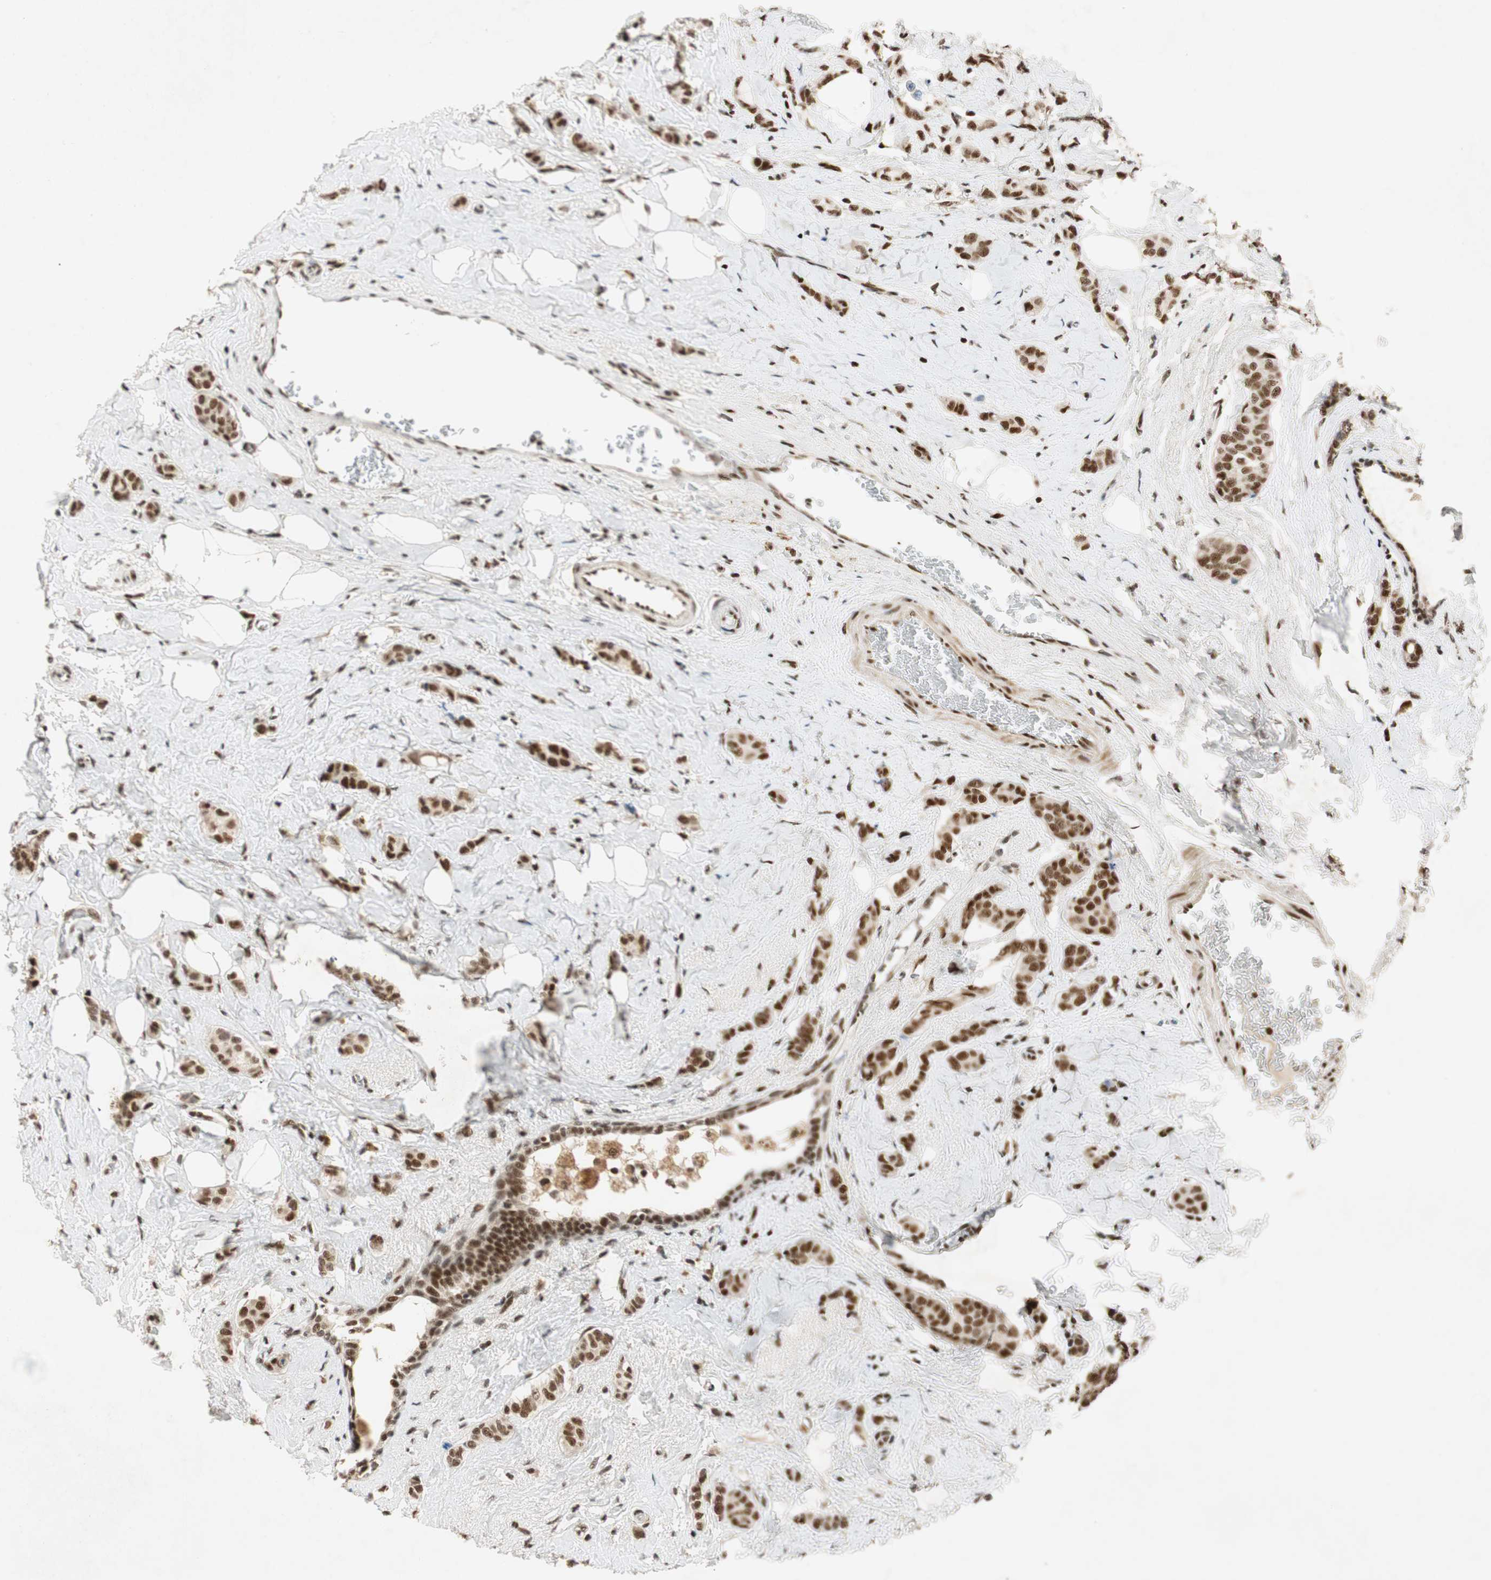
{"staining": {"intensity": "strong", "quantity": ">75%", "location": "nuclear"}, "tissue": "breast cancer", "cell_type": "Tumor cells", "image_type": "cancer", "snomed": [{"axis": "morphology", "description": "Lobular carcinoma"}, {"axis": "topography", "description": "Breast"}], "caption": "Breast cancer (lobular carcinoma) stained for a protein demonstrates strong nuclear positivity in tumor cells. (Stains: DAB in brown, nuclei in blue, Microscopy: brightfield microscopy at high magnification).", "gene": "NCBP3", "patient": {"sex": "female", "age": 60}}